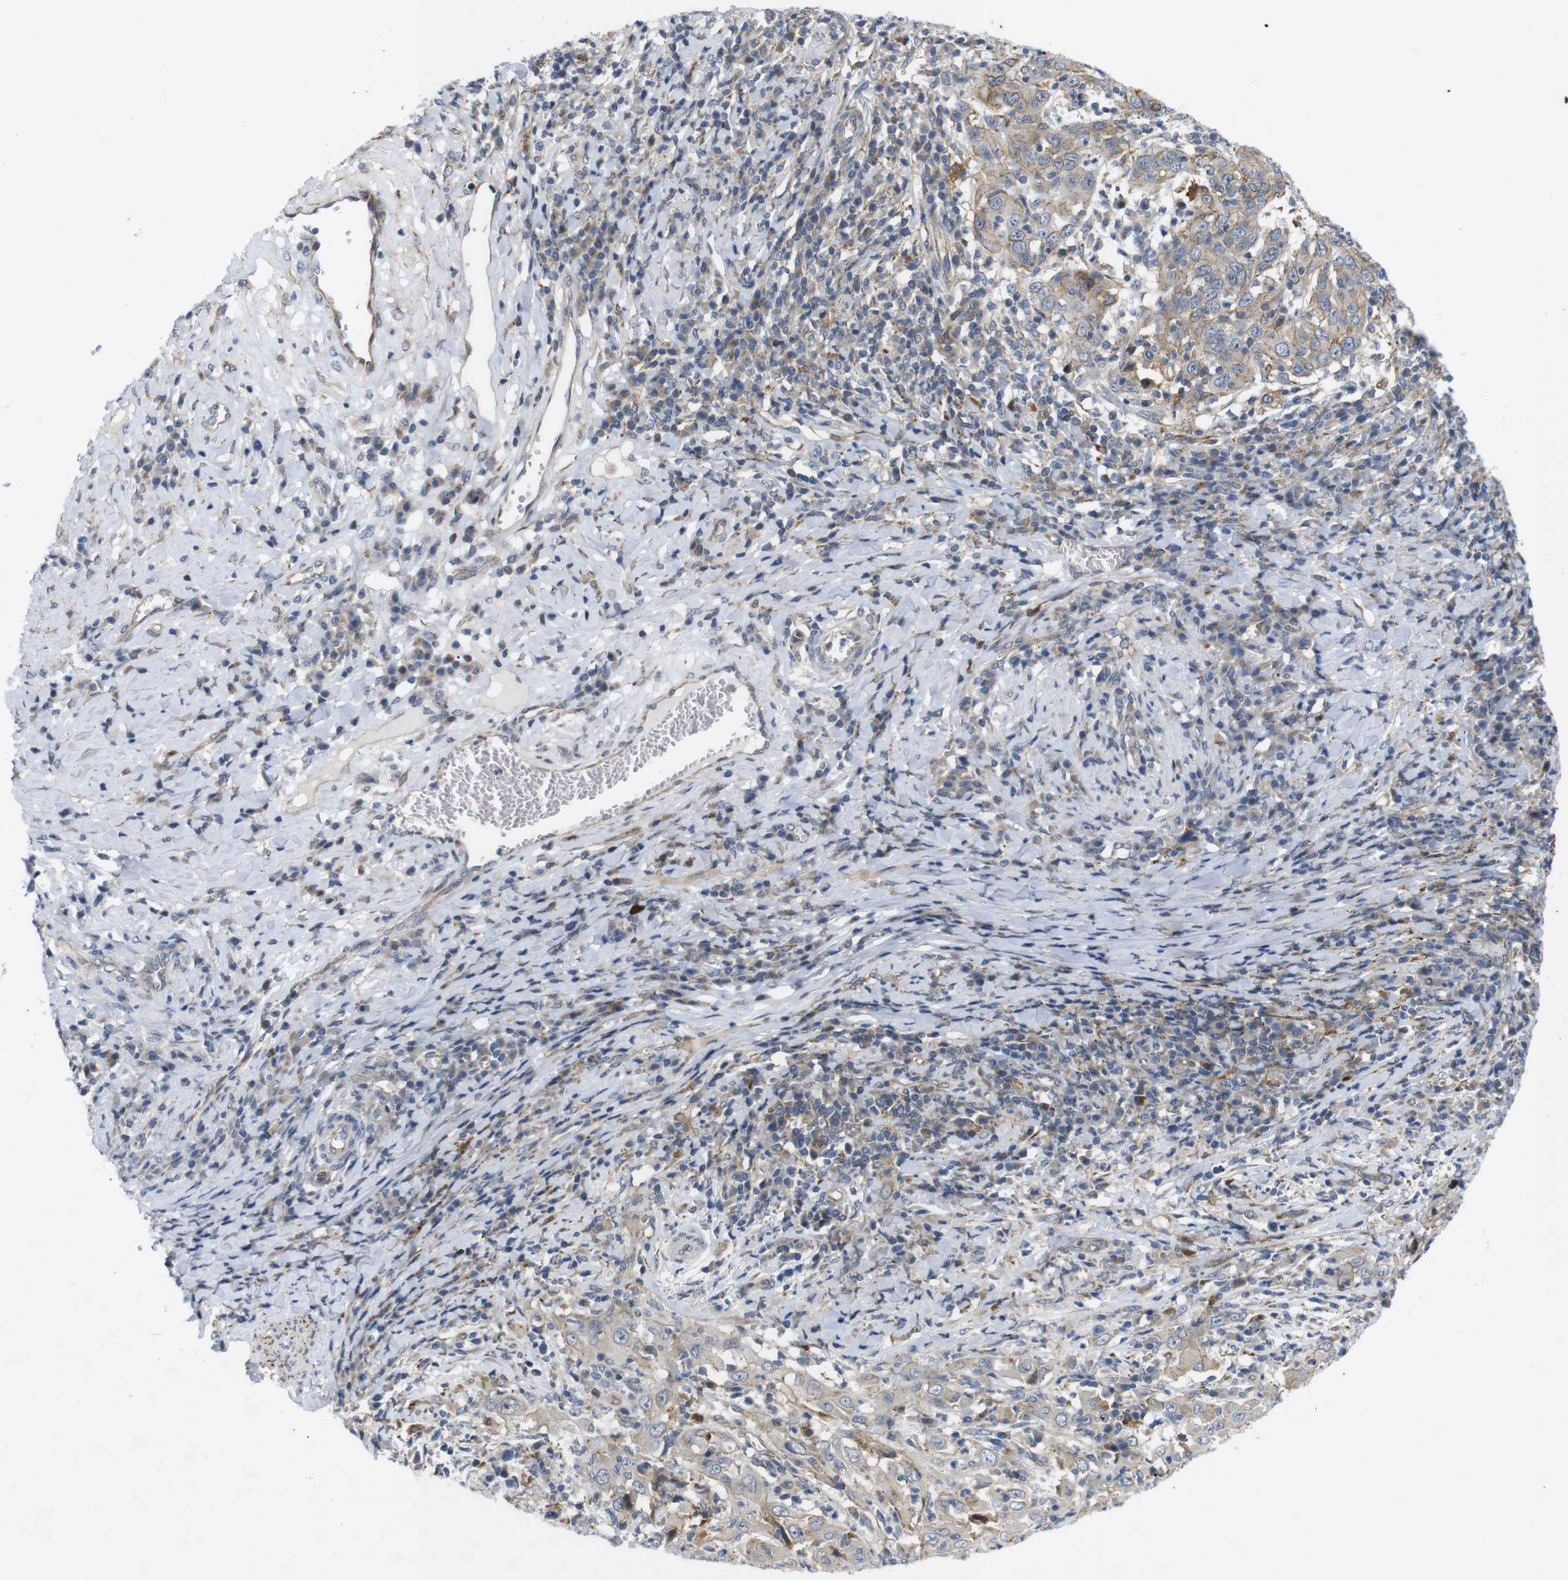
{"staining": {"intensity": "weak", "quantity": ">75%", "location": "cytoplasmic/membranous"}, "tissue": "cervical cancer", "cell_type": "Tumor cells", "image_type": "cancer", "snomed": [{"axis": "morphology", "description": "Squamous cell carcinoma, NOS"}, {"axis": "topography", "description": "Cervix"}], "caption": "Squamous cell carcinoma (cervical) stained for a protein (brown) displays weak cytoplasmic/membranous positive expression in about >75% of tumor cells.", "gene": "ROBO2", "patient": {"sex": "female", "age": 46}}